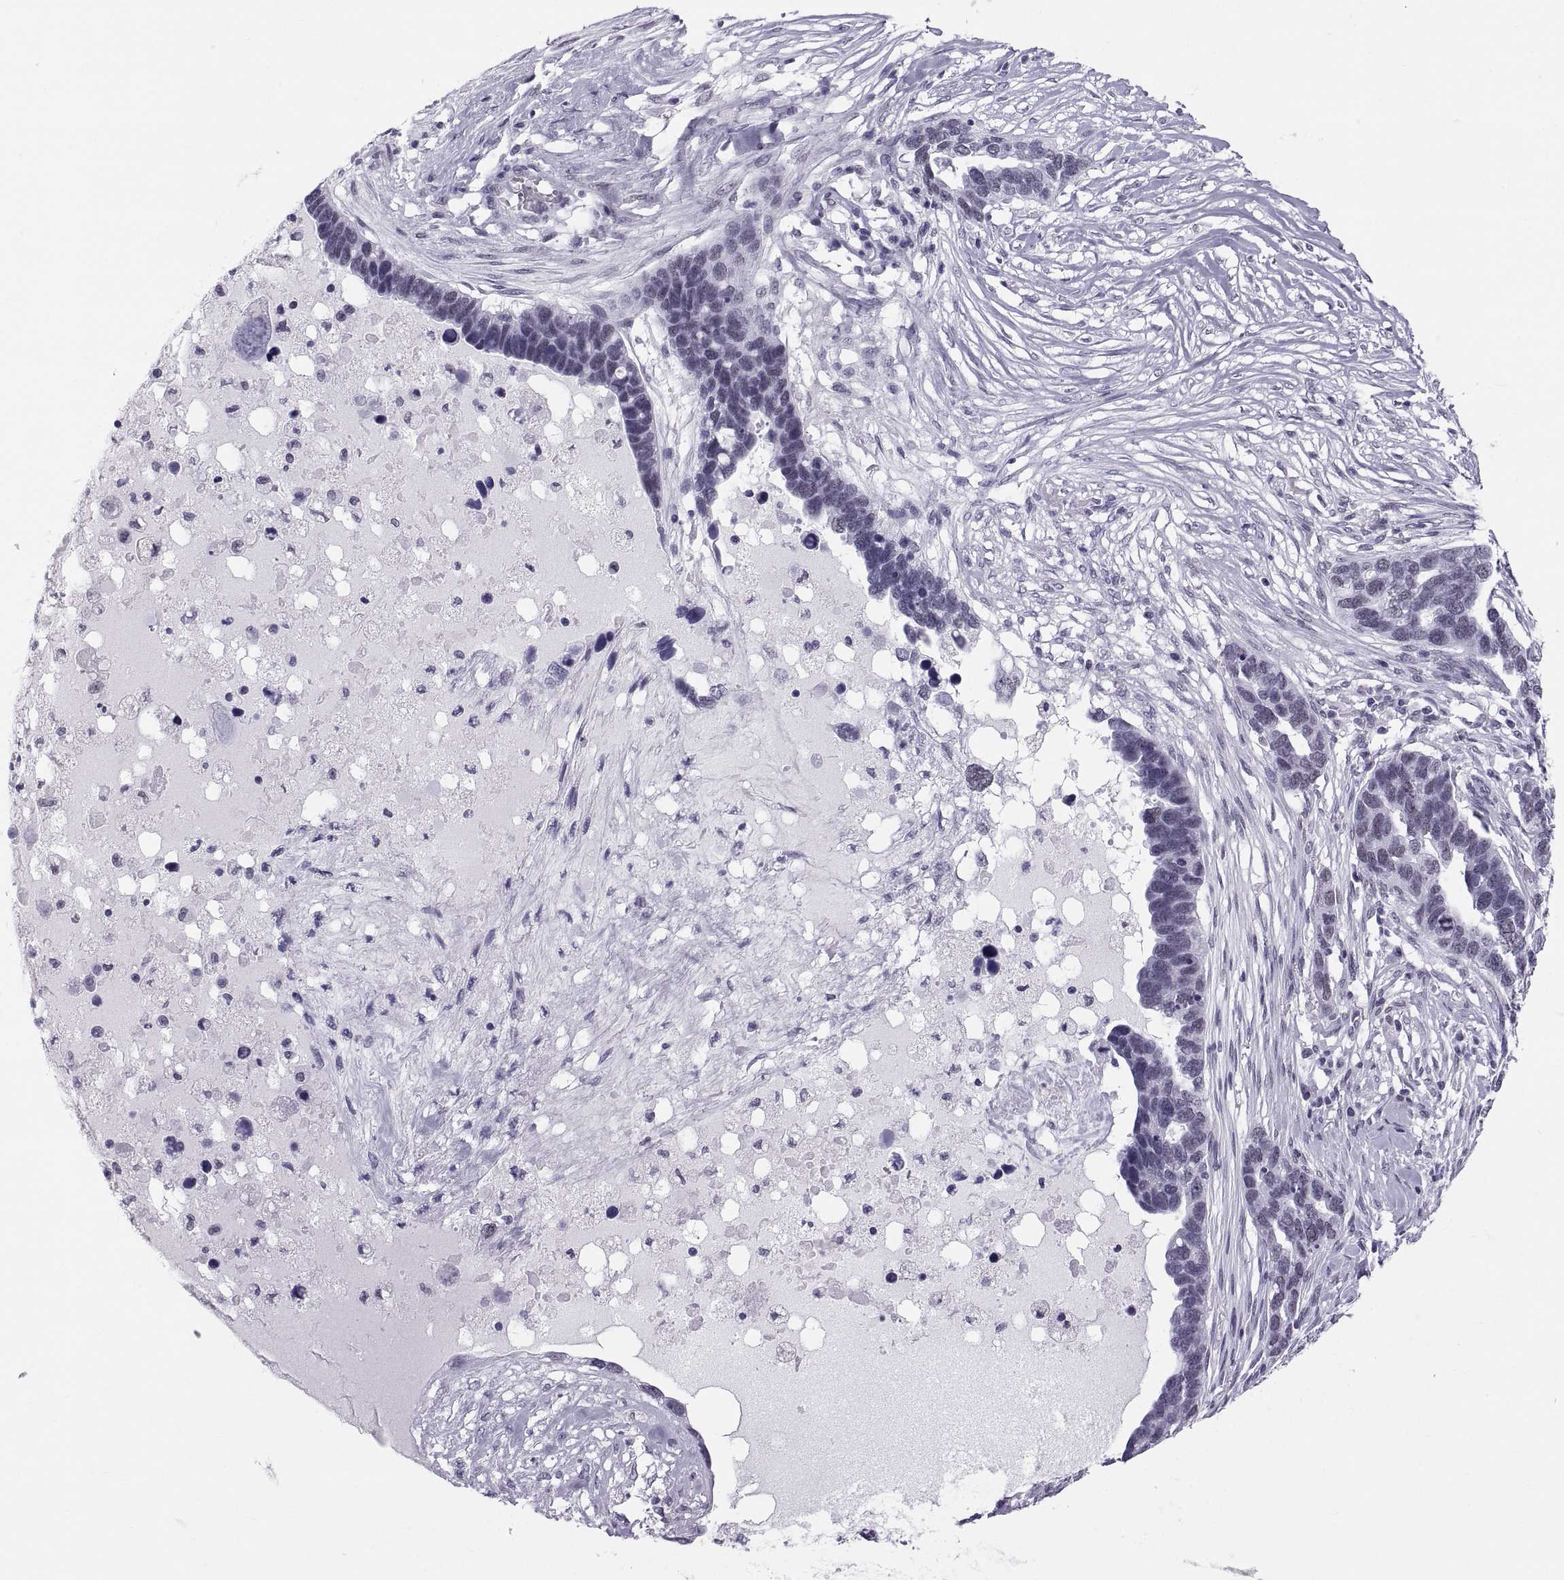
{"staining": {"intensity": "negative", "quantity": "none", "location": "none"}, "tissue": "ovarian cancer", "cell_type": "Tumor cells", "image_type": "cancer", "snomed": [{"axis": "morphology", "description": "Cystadenocarcinoma, serous, NOS"}, {"axis": "topography", "description": "Ovary"}], "caption": "Ovarian cancer (serous cystadenocarcinoma) was stained to show a protein in brown. There is no significant expression in tumor cells.", "gene": "NEUROD6", "patient": {"sex": "female", "age": 54}}